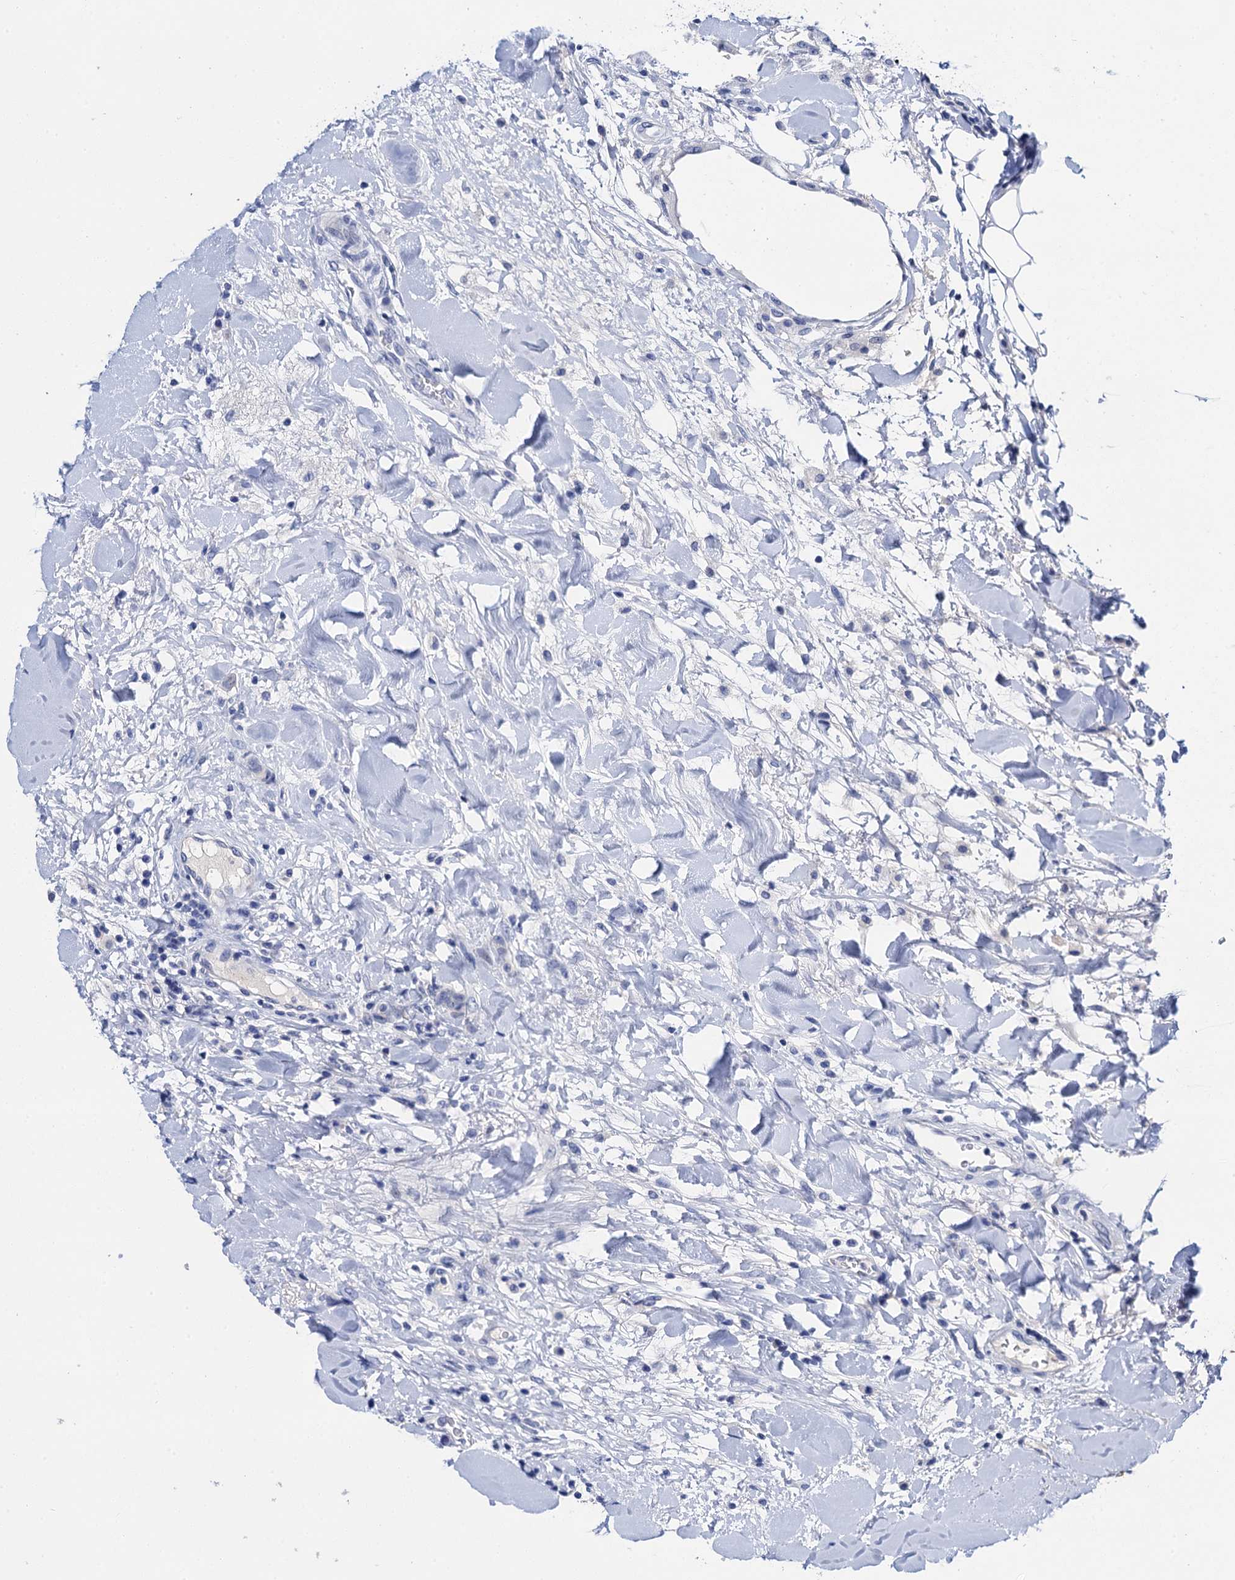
{"staining": {"intensity": "moderate", "quantity": "<25%", "location": "cytoplasmic/membranous"}, "tissue": "breast cancer", "cell_type": "Tumor cells", "image_type": "cancer", "snomed": [{"axis": "morphology", "description": "Duct carcinoma"}, {"axis": "topography", "description": "Breast"}], "caption": "This is an image of immunohistochemistry (IHC) staining of breast cancer (intraductal carcinoma), which shows moderate staining in the cytoplasmic/membranous of tumor cells.", "gene": "LYPD3", "patient": {"sex": "female", "age": 40}}